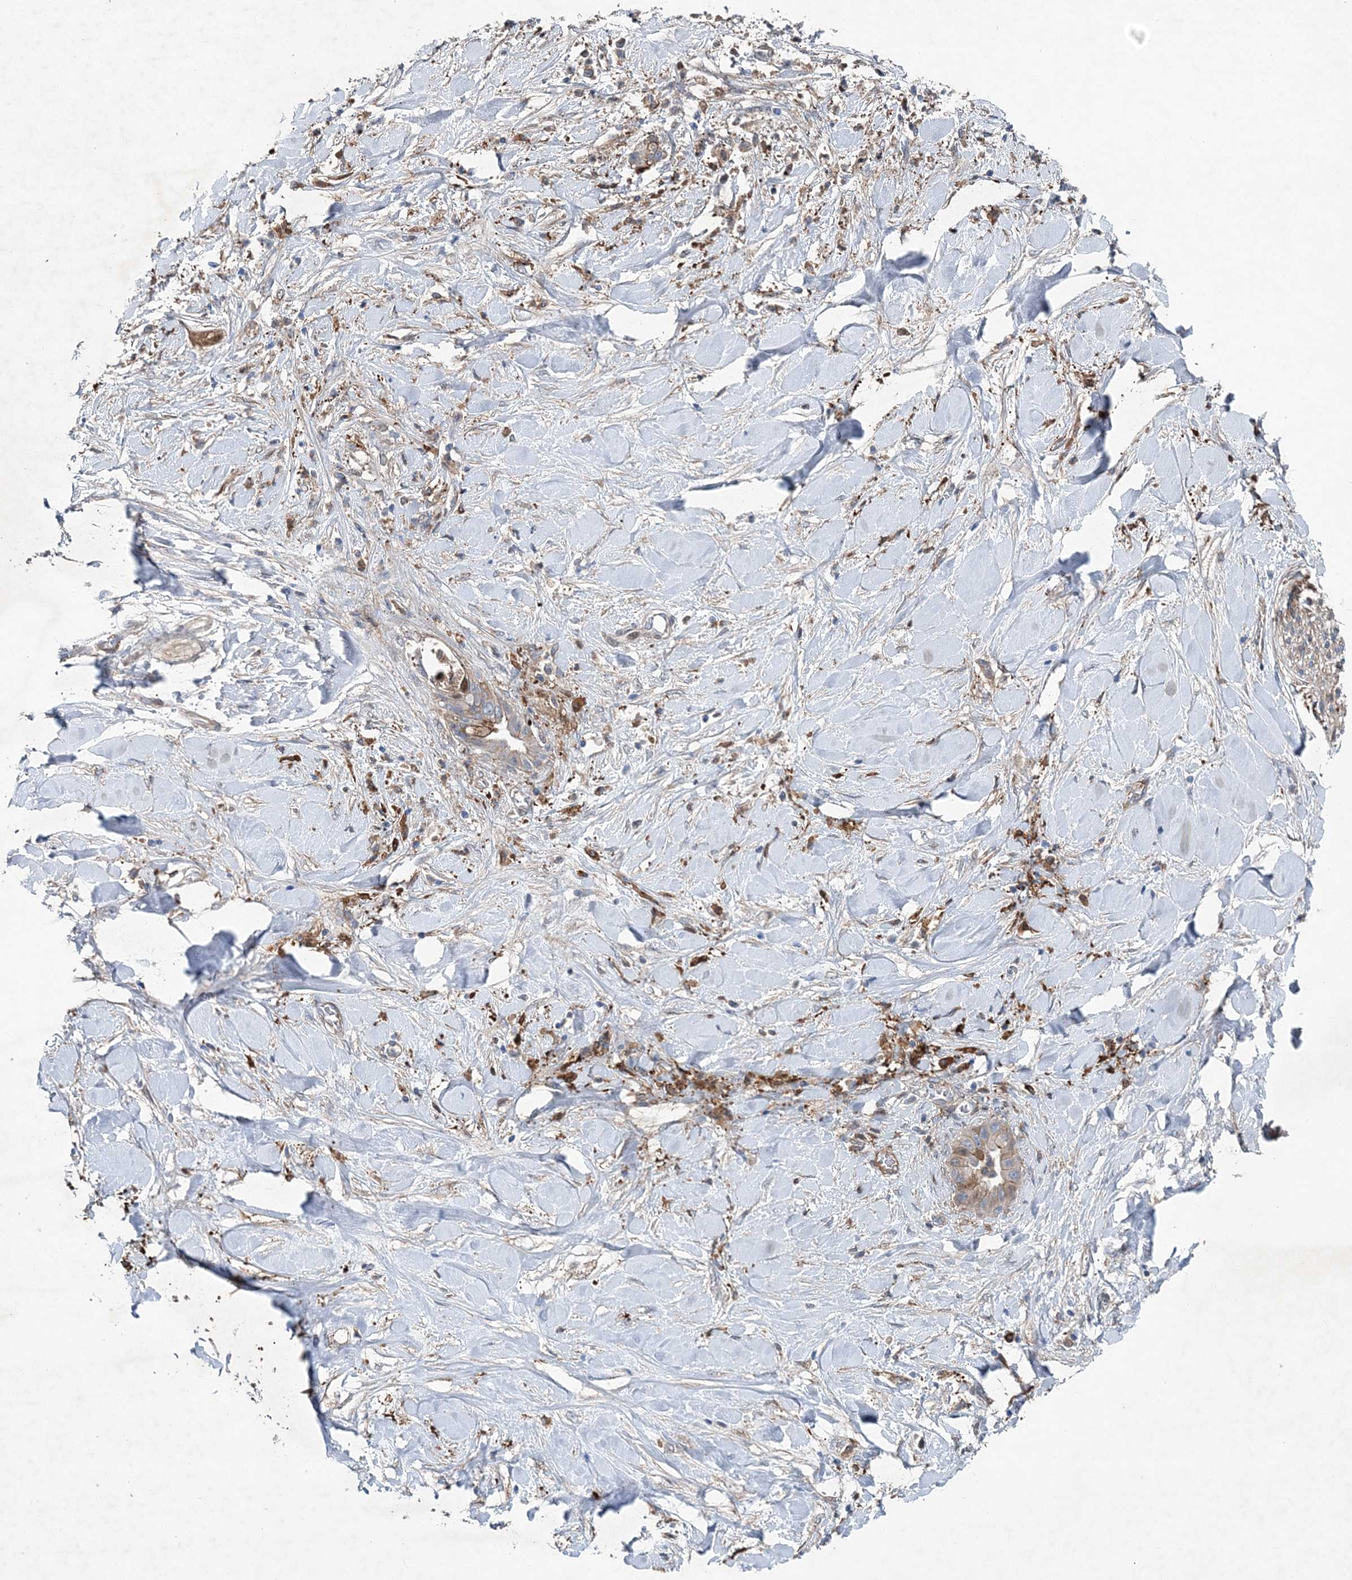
{"staining": {"intensity": "weak", "quantity": "25%-75%", "location": "cytoplasmic/membranous"}, "tissue": "liver cancer", "cell_type": "Tumor cells", "image_type": "cancer", "snomed": [{"axis": "morphology", "description": "Cholangiocarcinoma"}, {"axis": "topography", "description": "Liver"}], "caption": "Approximately 25%-75% of tumor cells in liver cancer (cholangiocarcinoma) demonstrate weak cytoplasmic/membranous protein expression as visualized by brown immunohistochemical staining.", "gene": "SPOPL", "patient": {"sex": "female", "age": 54}}